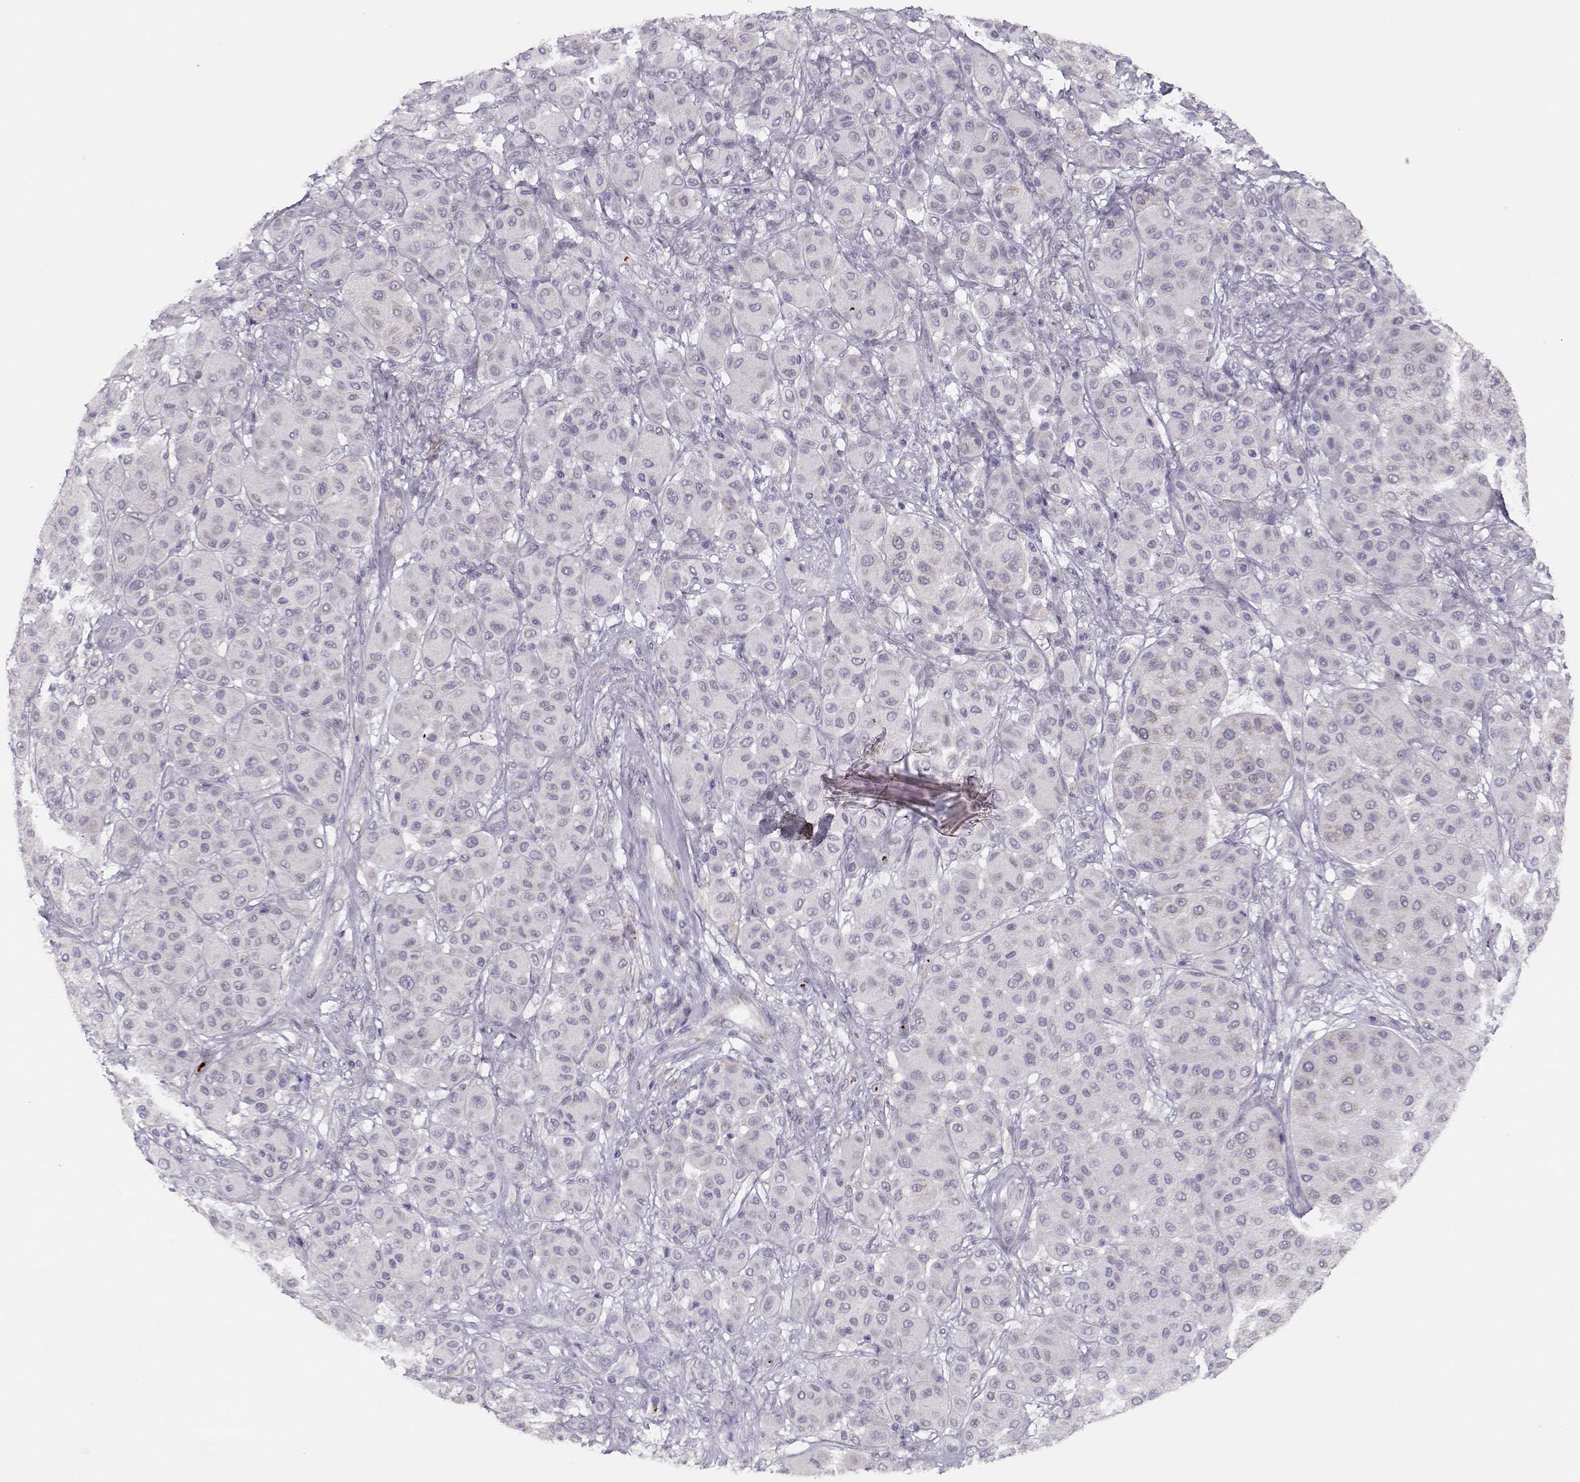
{"staining": {"intensity": "negative", "quantity": "none", "location": "none"}, "tissue": "melanoma", "cell_type": "Tumor cells", "image_type": "cancer", "snomed": [{"axis": "morphology", "description": "Malignant melanoma, Metastatic site"}, {"axis": "topography", "description": "Smooth muscle"}], "caption": "This is an immunohistochemistry photomicrograph of melanoma. There is no expression in tumor cells.", "gene": "KLF17", "patient": {"sex": "male", "age": 41}}